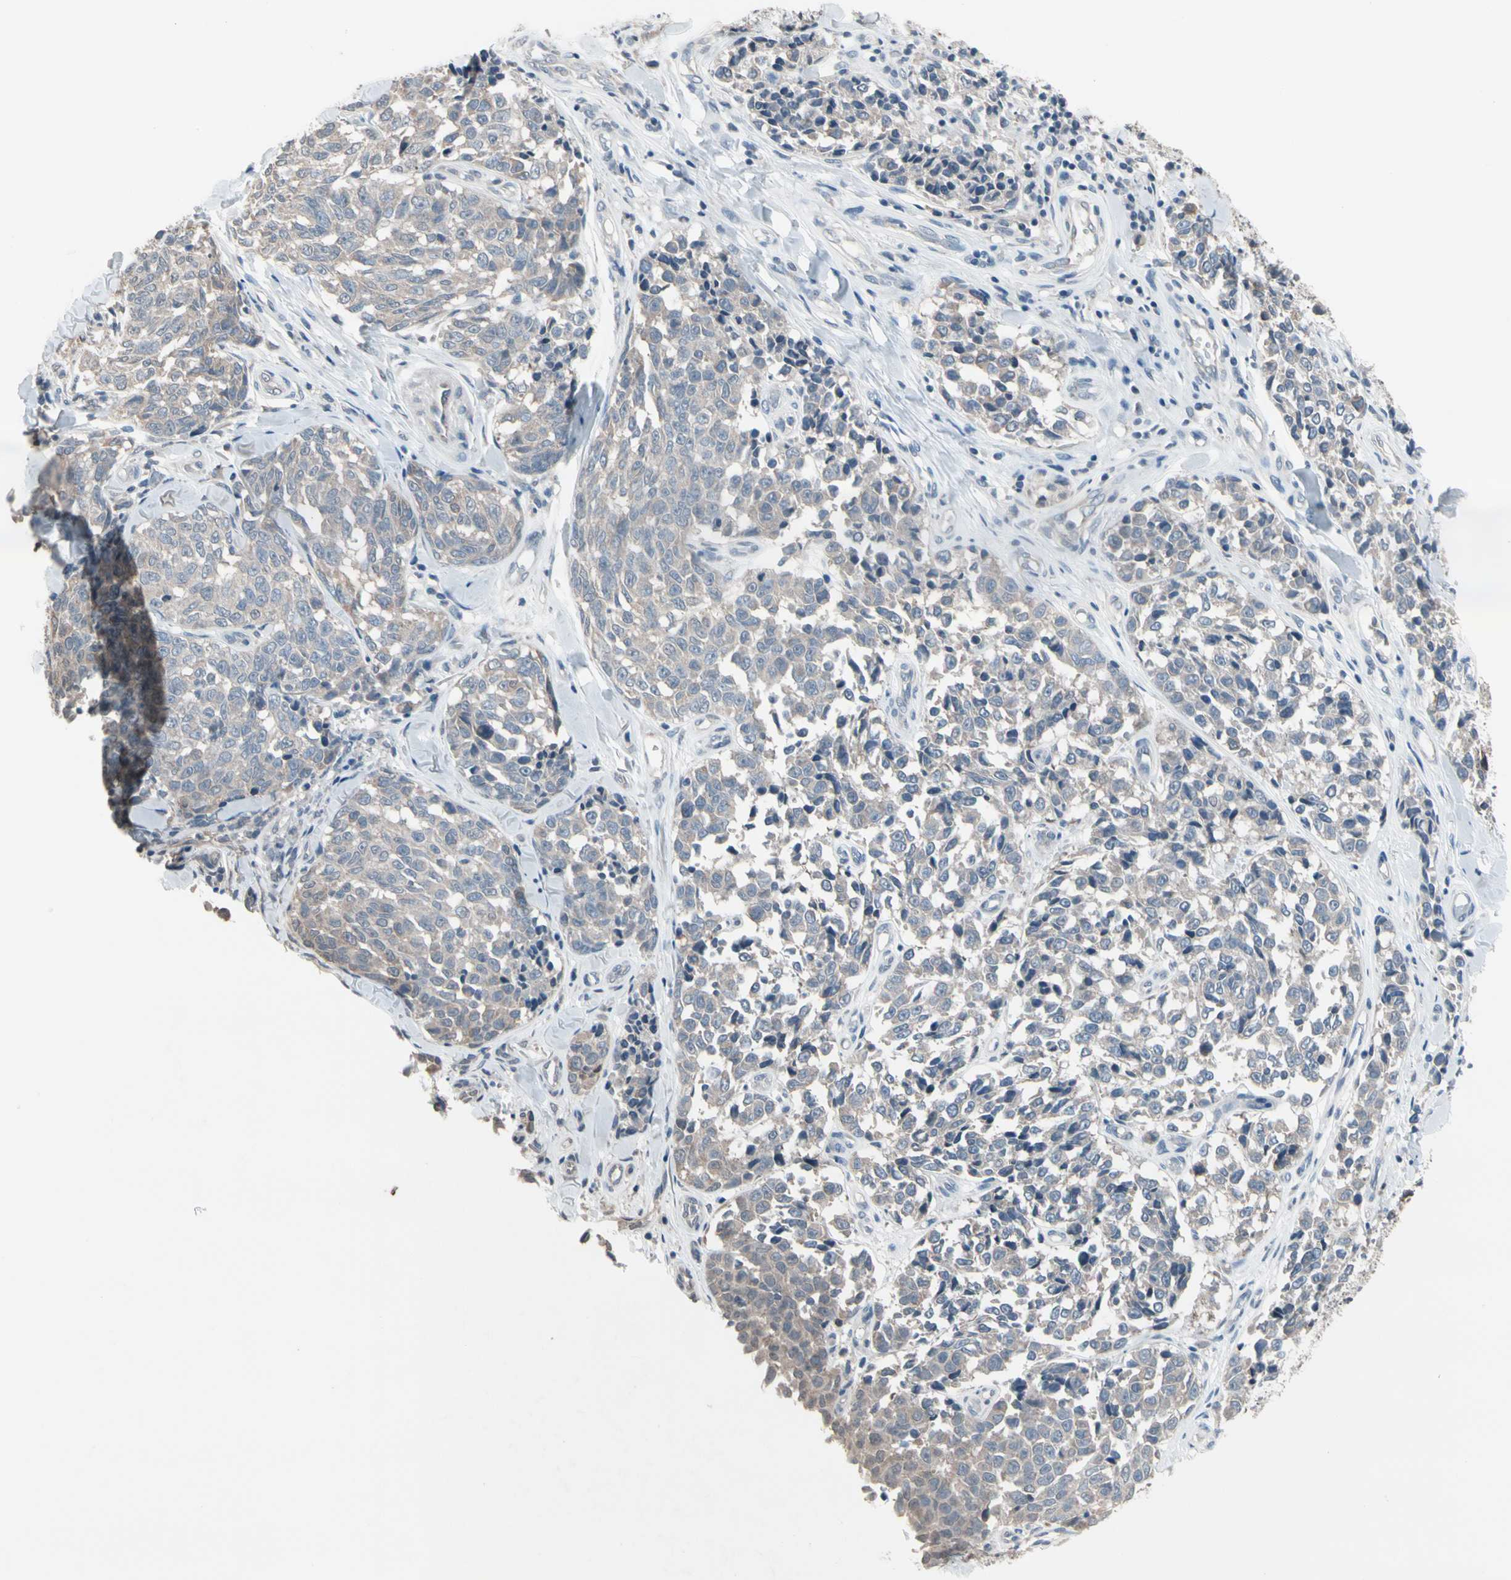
{"staining": {"intensity": "weak", "quantity": ">75%", "location": "cytoplasmic/membranous"}, "tissue": "melanoma", "cell_type": "Tumor cells", "image_type": "cancer", "snomed": [{"axis": "morphology", "description": "Malignant melanoma, NOS"}, {"axis": "topography", "description": "Skin"}], "caption": "Brown immunohistochemical staining in human melanoma exhibits weak cytoplasmic/membranous positivity in about >75% of tumor cells. (DAB IHC, brown staining for protein, blue staining for nuclei).", "gene": "SV2A", "patient": {"sex": "female", "age": 64}}